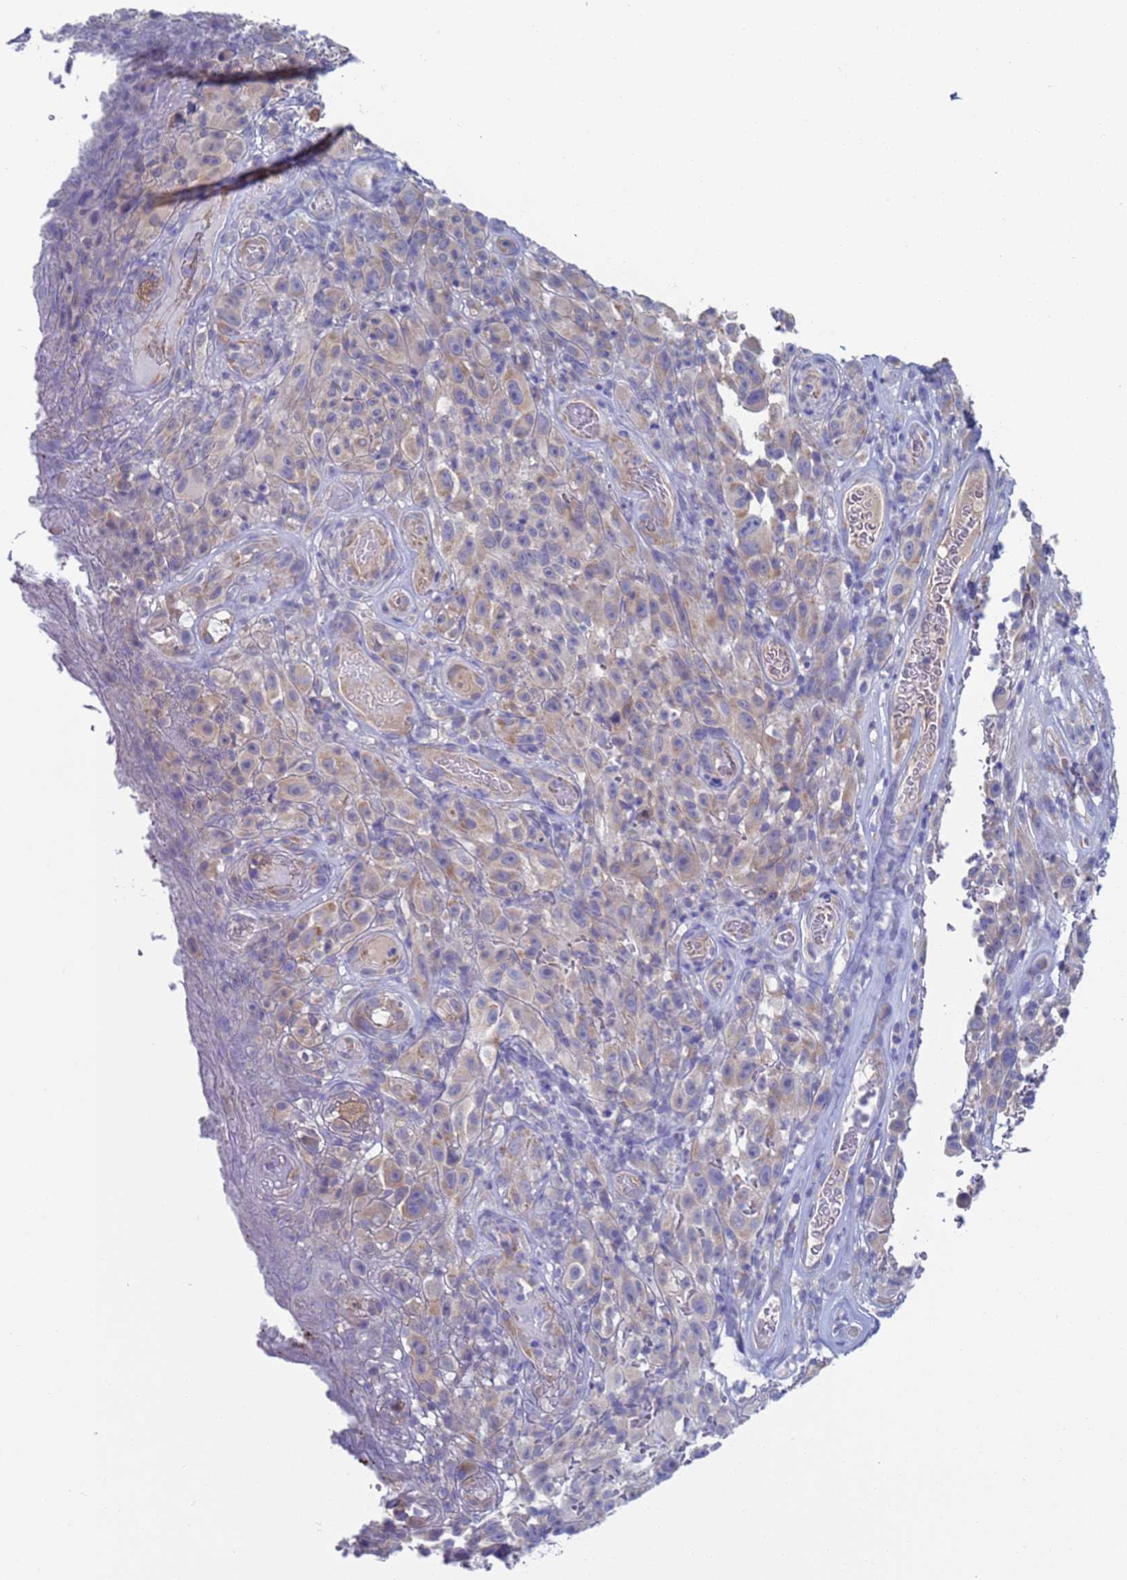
{"staining": {"intensity": "negative", "quantity": "none", "location": "none"}, "tissue": "melanoma", "cell_type": "Tumor cells", "image_type": "cancer", "snomed": [{"axis": "morphology", "description": "Malignant melanoma, NOS"}, {"axis": "topography", "description": "Skin"}], "caption": "IHC of malignant melanoma displays no staining in tumor cells.", "gene": "PET117", "patient": {"sex": "female", "age": 82}}